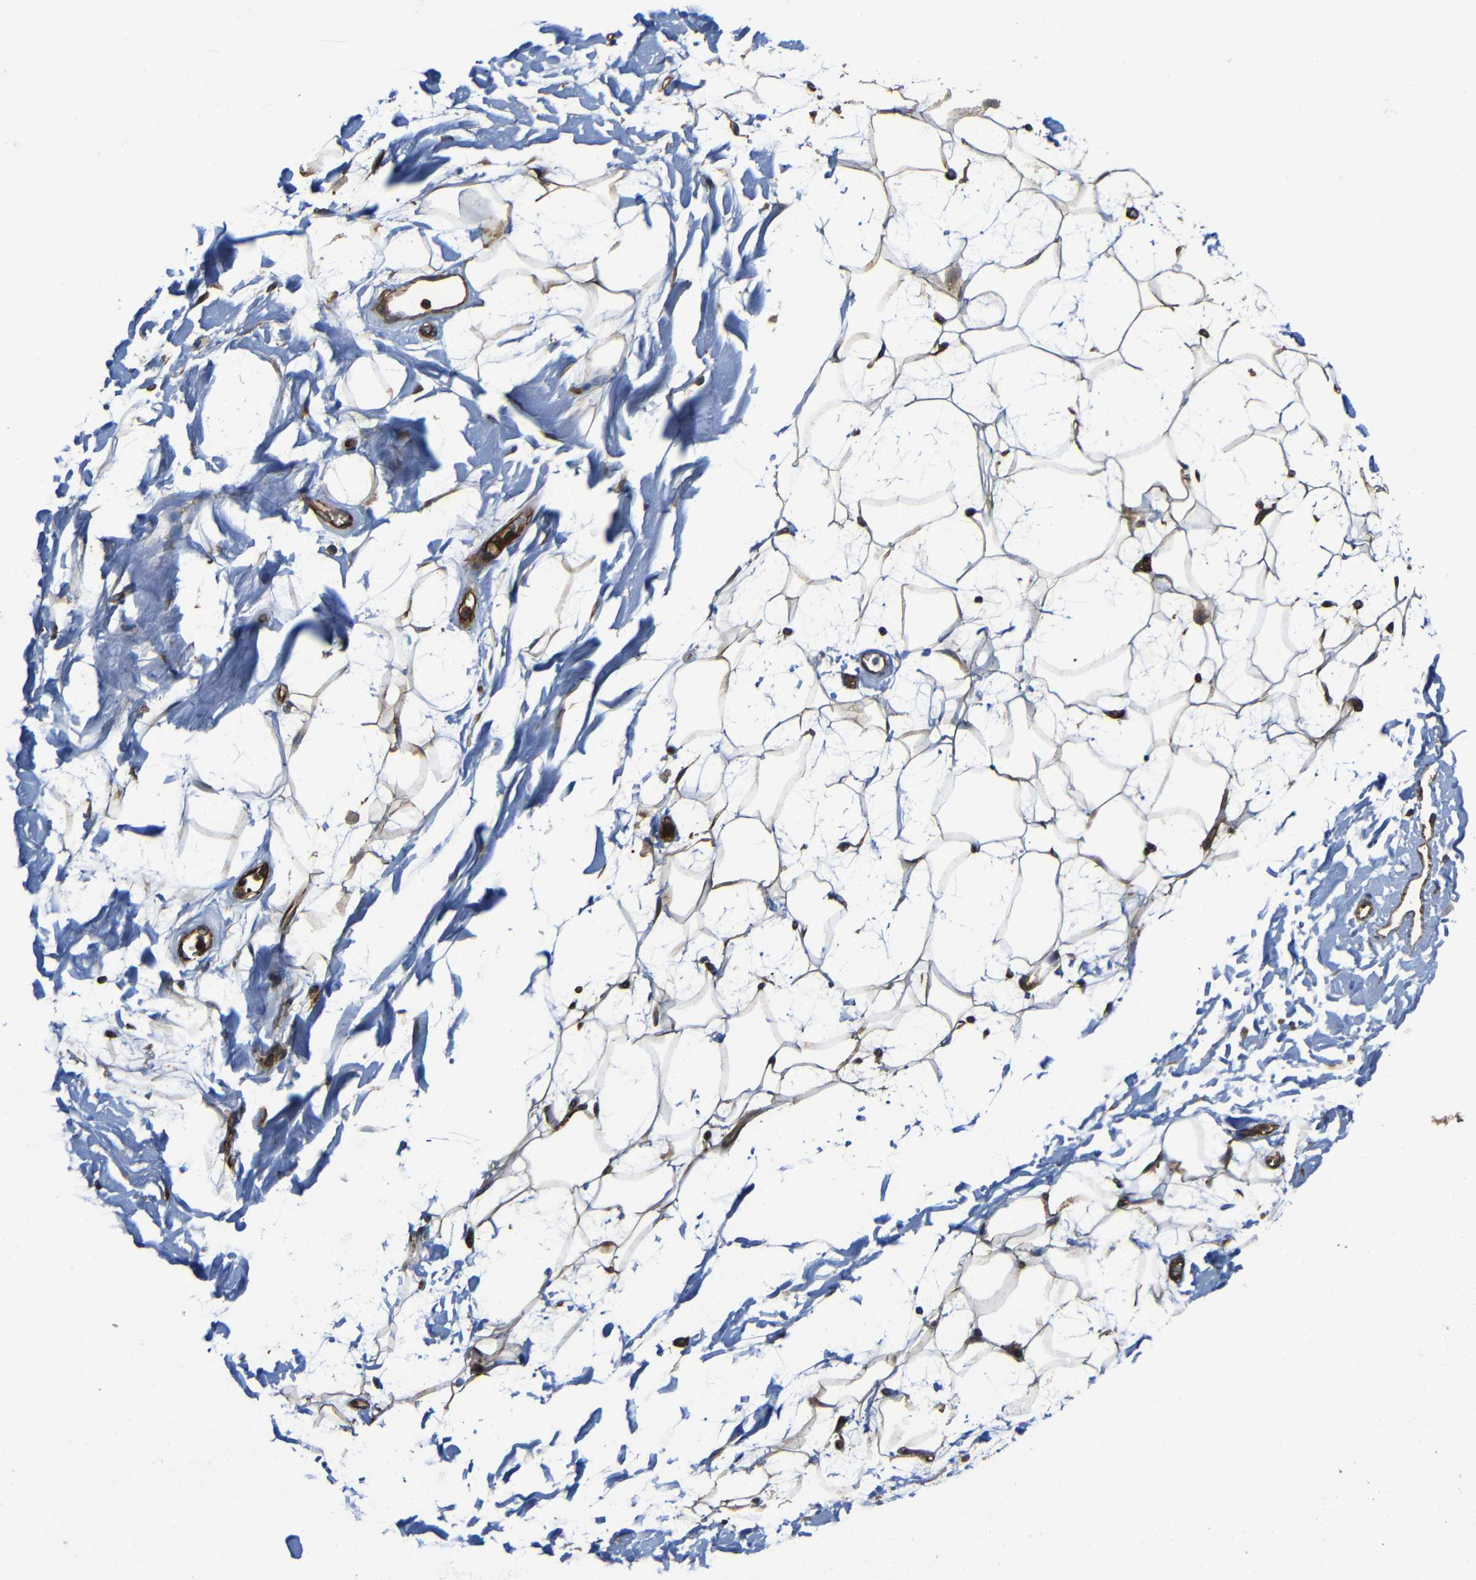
{"staining": {"intensity": "moderate", "quantity": ">75%", "location": "cytoplasmic/membranous"}, "tissue": "adipose tissue", "cell_type": "Adipocytes", "image_type": "normal", "snomed": [{"axis": "morphology", "description": "Normal tissue, NOS"}, {"axis": "topography", "description": "Soft tissue"}], "caption": "Moderate cytoplasmic/membranous protein positivity is seen in about >75% of adipocytes in adipose tissue. (brown staining indicates protein expression, while blue staining denotes nuclei).", "gene": "PTCH1", "patient": {"sex": "male", "age": 72}}